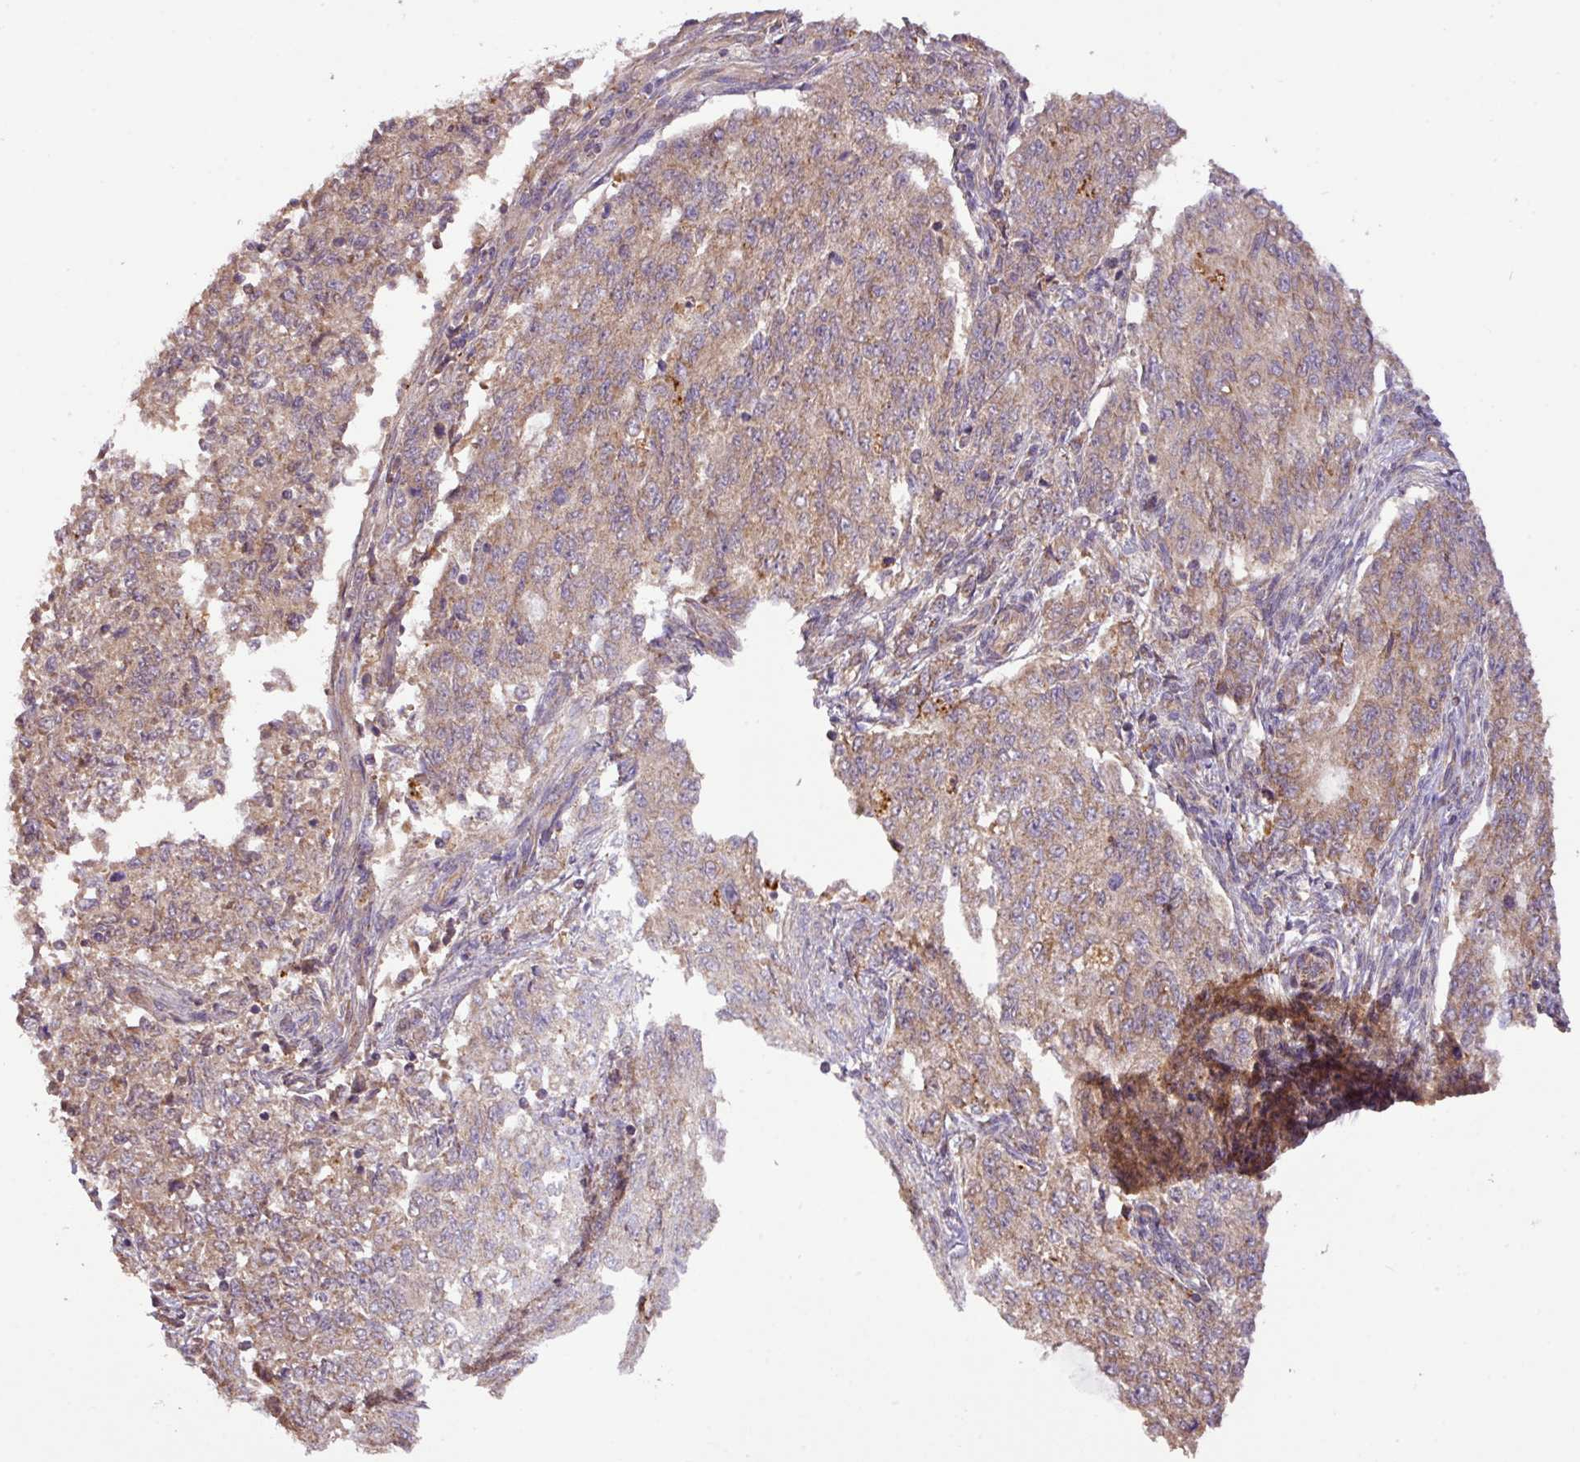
{"staining": {"intensity": "weak", "quantity": ">75%", "location": "cytoplasmic/membranous"}, "tissue": "endometrial cancer", "cell_type": "Tumor cells", "image_type": "cancer", "snomed": [{"axis": "morphology", "description": "Adenocarcinoma, NOS"}, {"axis": "topography", "description": "Endometrium"}], "caption": "Tumor cells demonstrate low levels of weak cytoplasmic/membranous expression in approximately >75% of cells in human endometrial cancer.", "gene": "YPEL3", "patient": {"sex": "female", "age": 50}}